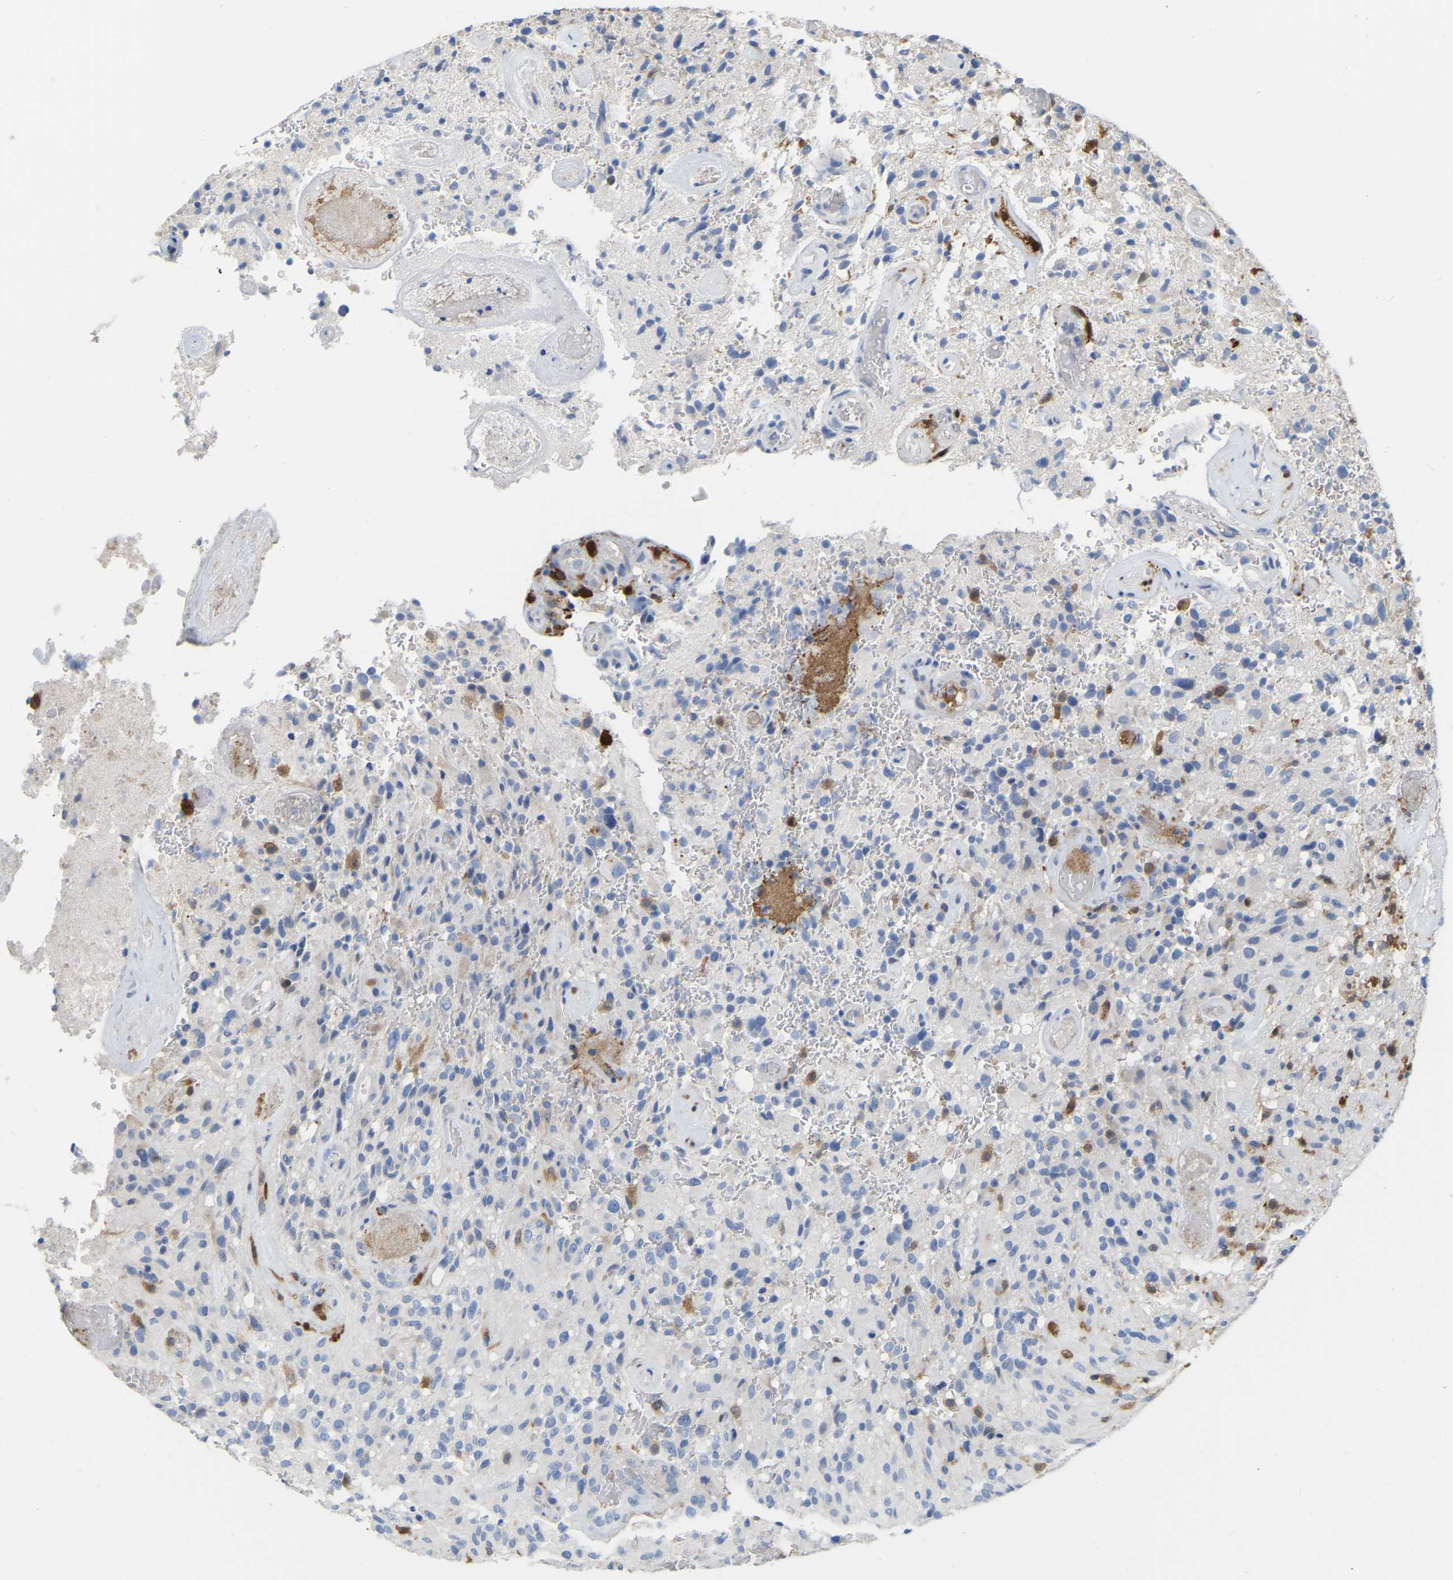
{"staining": {"intensity": "negative", "quantity": "none", "location": "none"}, "tissue": "glioma", "cell_type": "Tumor cells", "image_type": "cancer", "snomed": [{"axis": "morphology", "description": "Glioma, malignant, High grade"}, {"axis": "topography", "description": "Brain"}], "caption": "Glioma stained for a protein using immunohistochemistry demonstrates no expression tumor cells.", "gene": "ULBP2", "patient": {"sex": "male", "age": 71}}